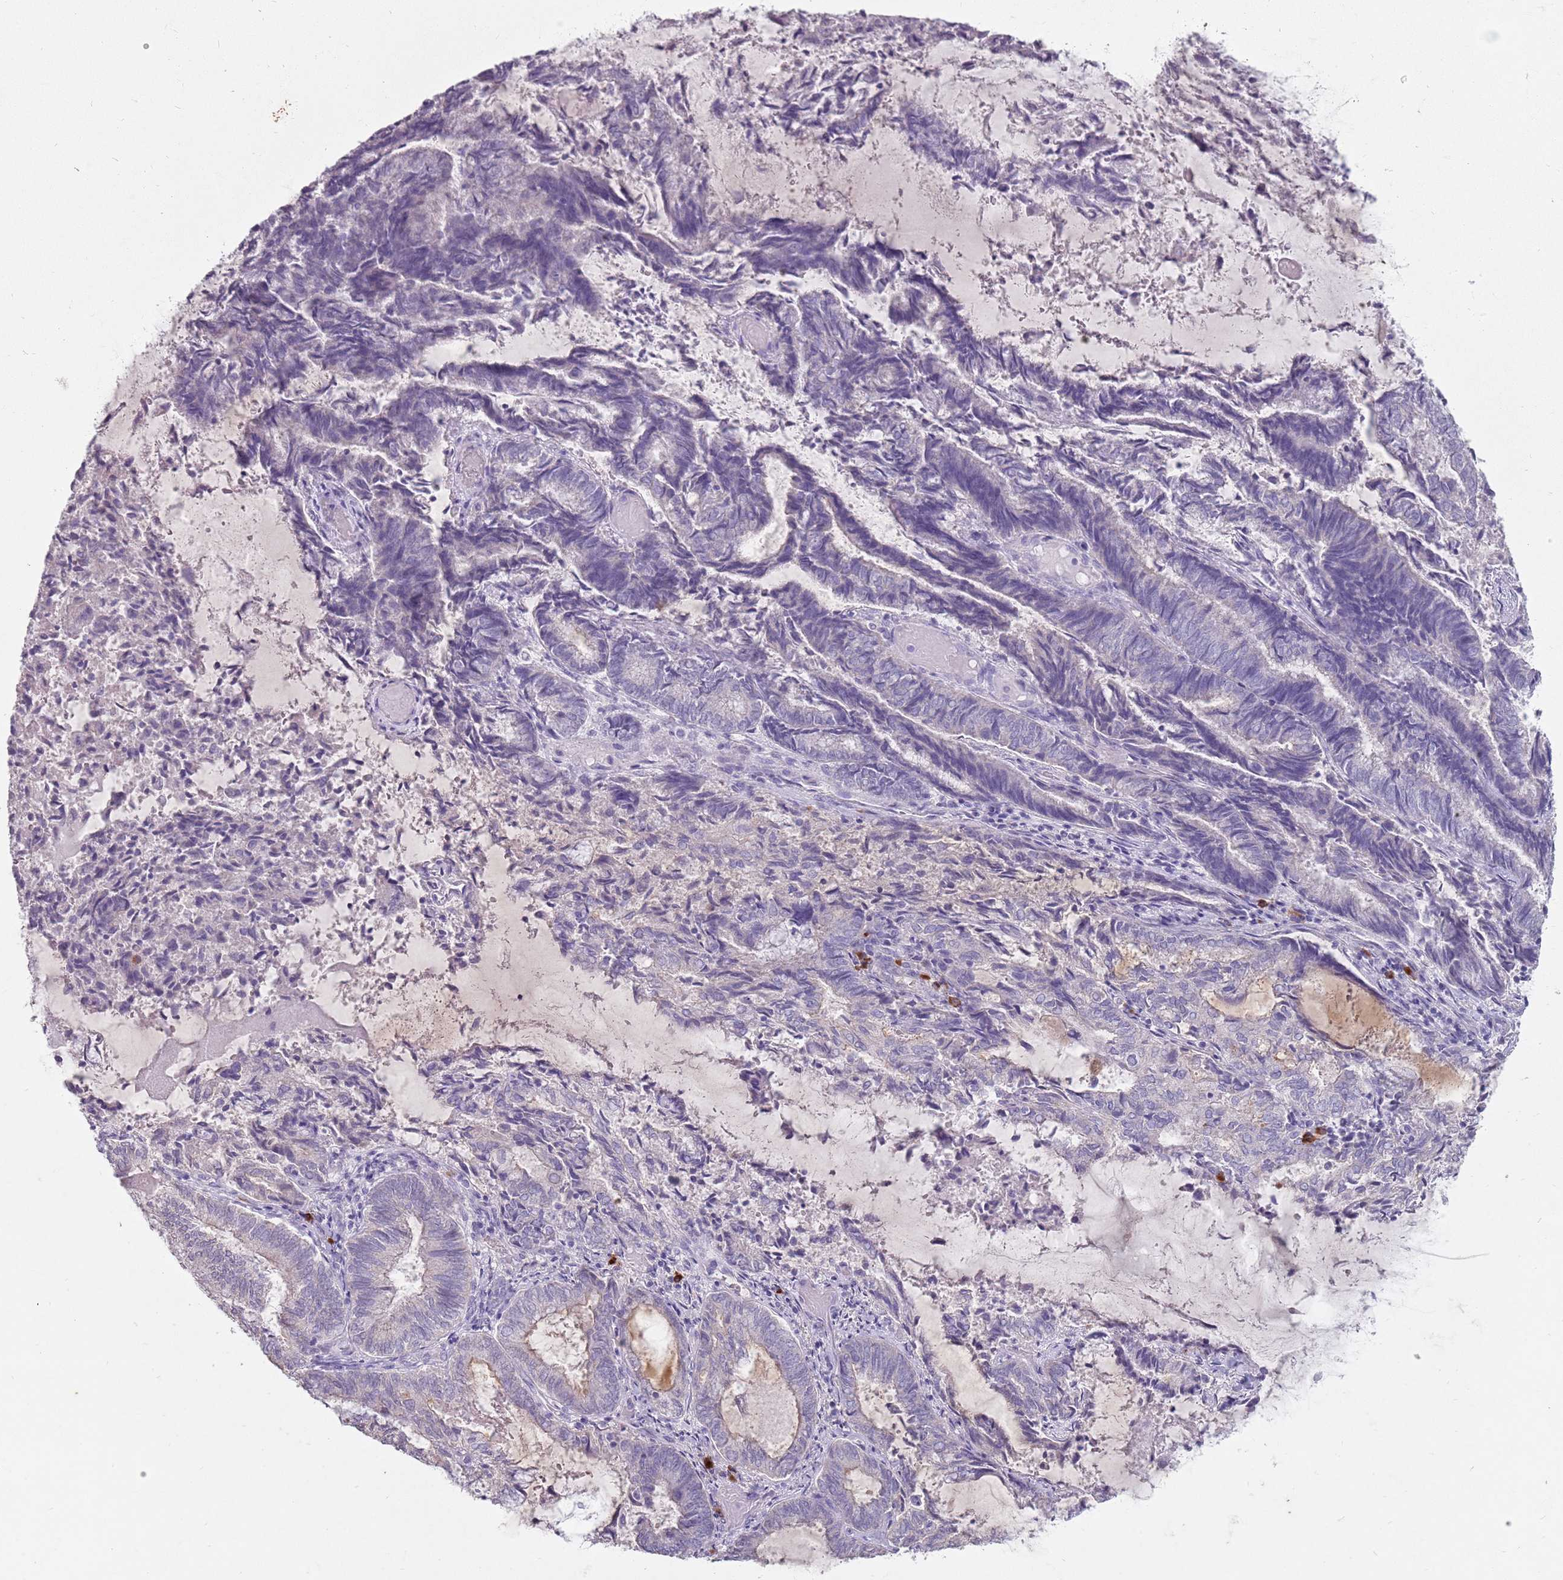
{"staining": {"intensity": "weak", "quantity": "<25%", "location": "cytoplasmic/membranous"}, "tissue": "endometrial cancer", "cell_type": "Tumor cells", "image_type": "cancer", "snomed": [{"axis": "morphology", "description": "Adenocarcinoma, NOS"}, {"axis": "topography", "description": "Endometrium"}], "caption": "IHC of human endometrial cancer exhibits no staining in tumor cells. (DAB IHC, high magnification).", "gene": "STYK1", "patient": {"sex": "female", "age": 80}}